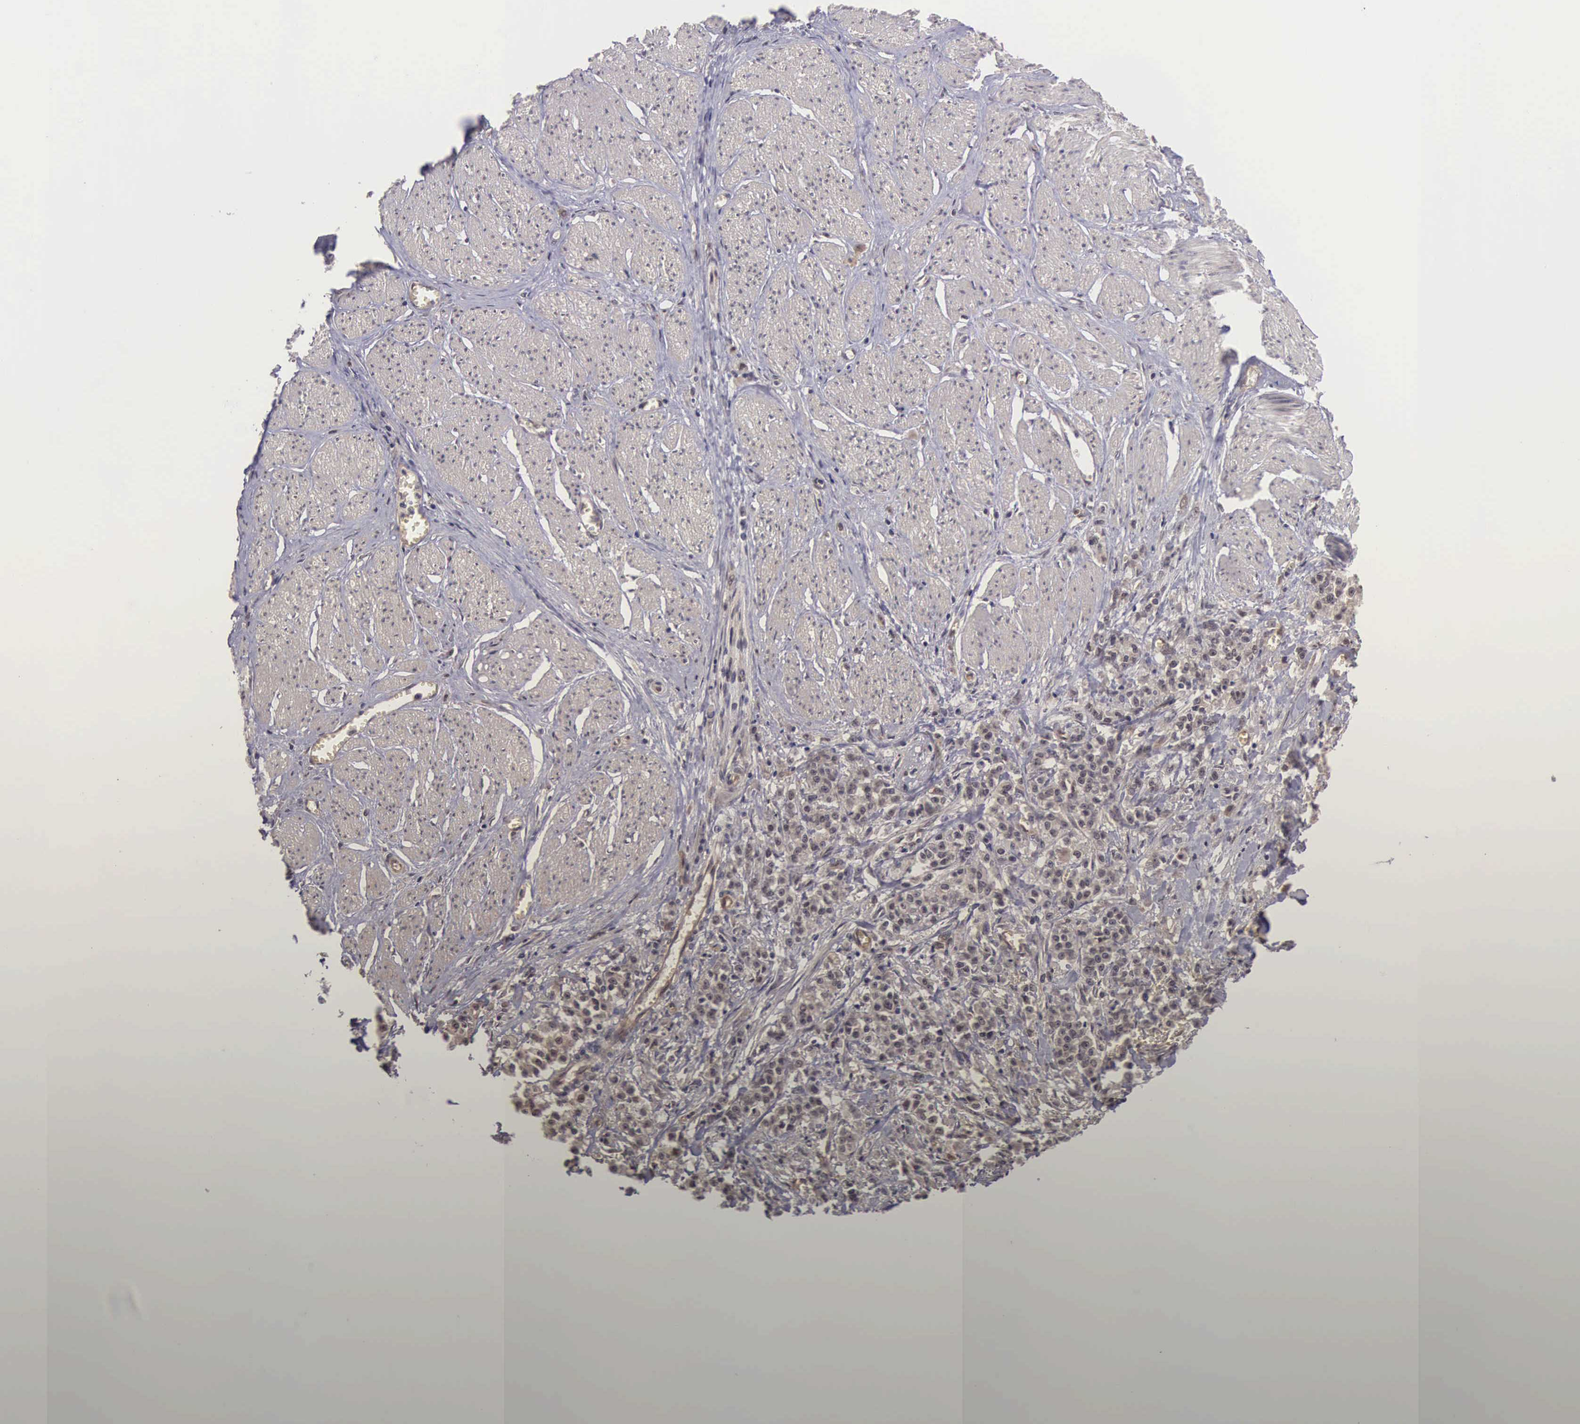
{"staining": {"intensity": "weak", "quantity": ">75%", "location": "cytoplasmic/membranous"}, "tissue": "stomach cancer", "cell_type": "Tumor cells", "image_type": "cancer", "snomed": [{"axis": "morphology", "description": "Adenocarcinoma, NOS"}, {"axis": "topography", "description": "Stomach"}], "caption": "Brown immunohistochemical staining in stomach cancer displays weak cytoplasmic/membranous positivity in approximately >75% of tumor cells.", "gene": "VASH1", "patient": {"sex": "male", "age": 72}}